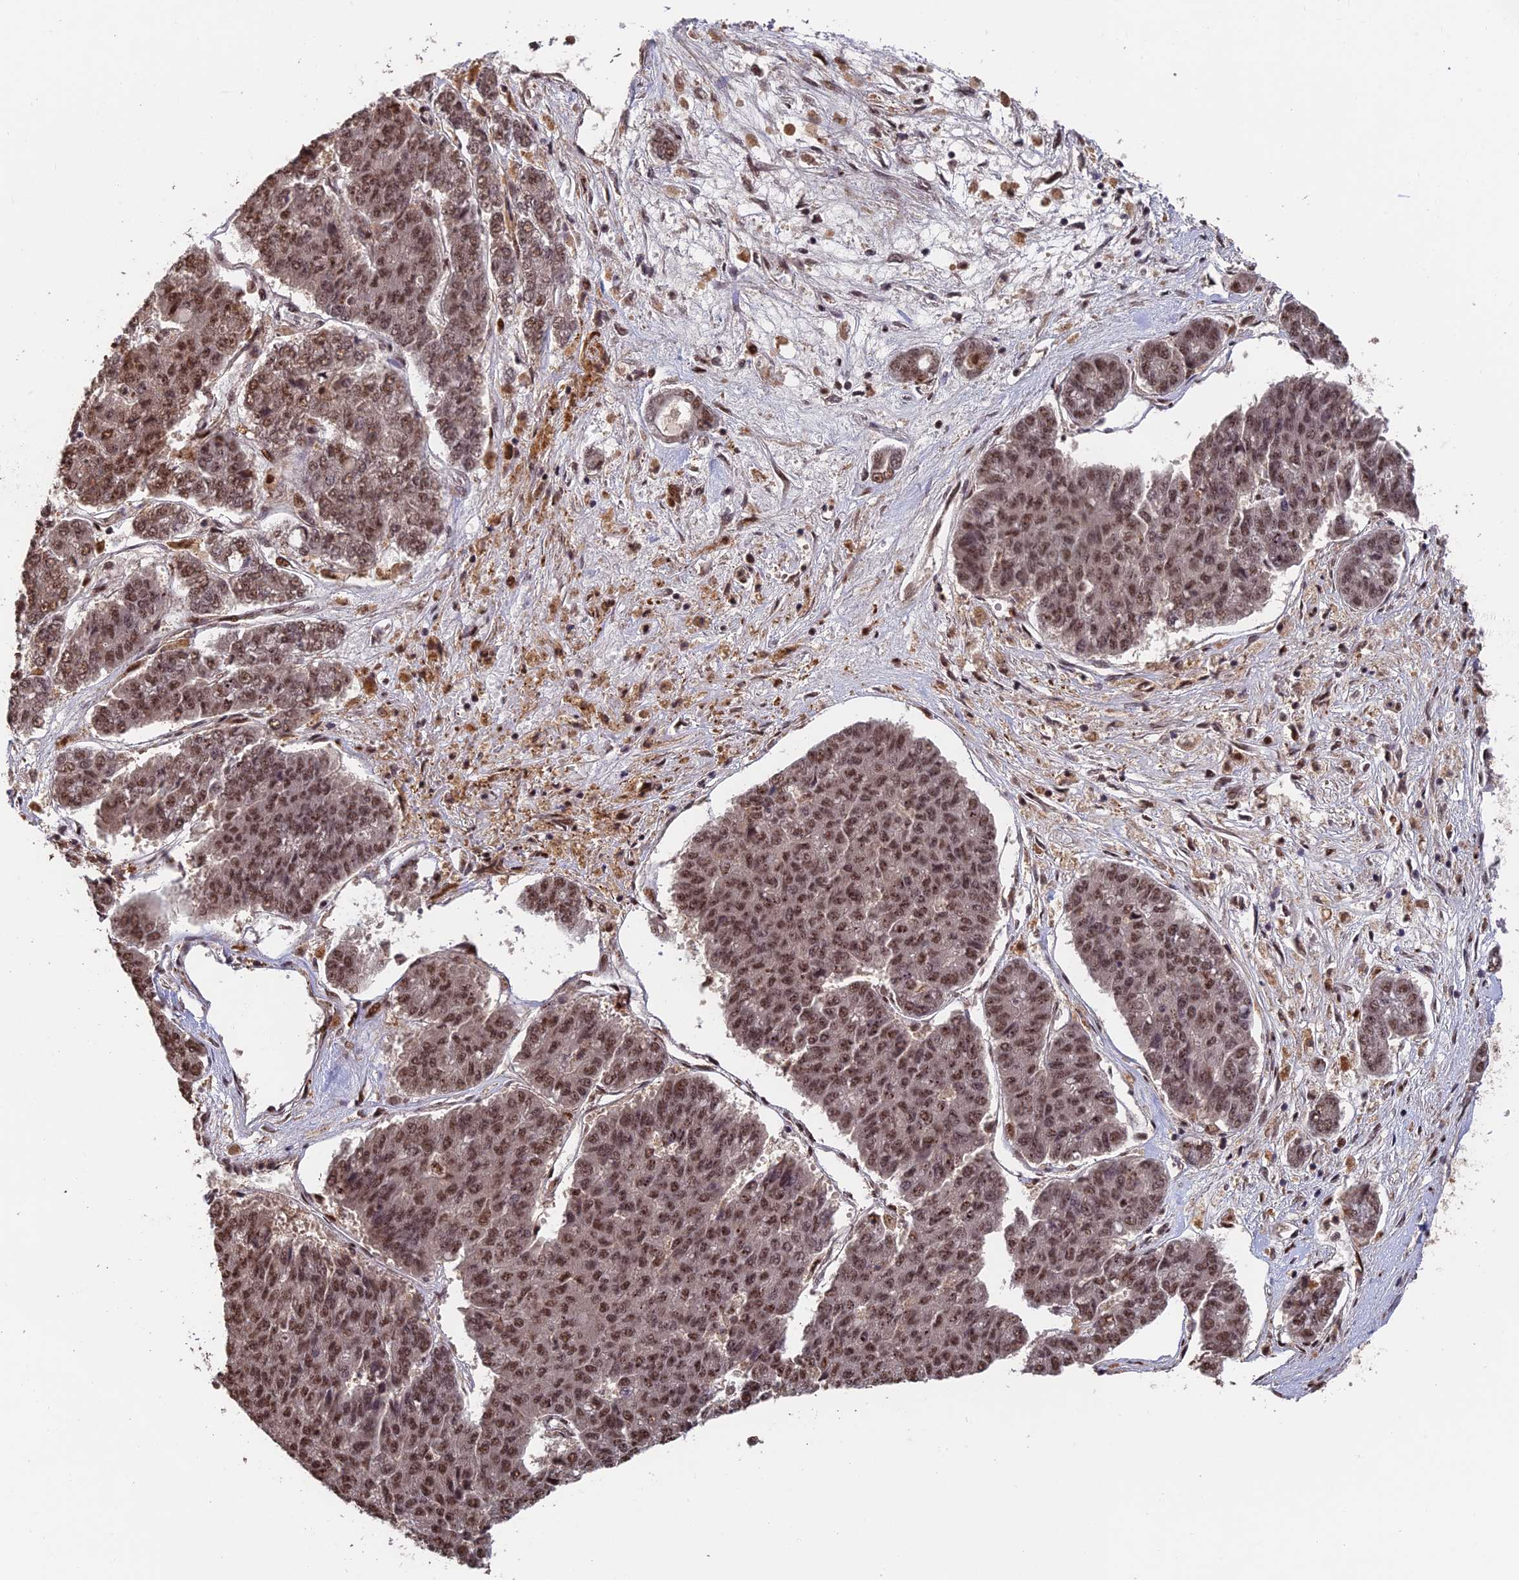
{"staining": {"intensity": "moderate", "quantity": ">75%", "location": "nuclear"}, "tissue": "pancreatic cancer", "cell_type": "Tumor cells", "image_type": "cancer", "snomed": [{"axis": "morphology", "description": "Adenocarcinoma, NOS"}, {"axis": "topography", "description": "Pancreas"}], "caption": "An image showing moderate nuclear positivity in about >75% of tumor cells in pancreatic cancer (adenocarcinoma), as visualized by brown immunohistochemical staining.", "gene": "OSBPL1A", "patient": {"sex": "male", "age": 50}}